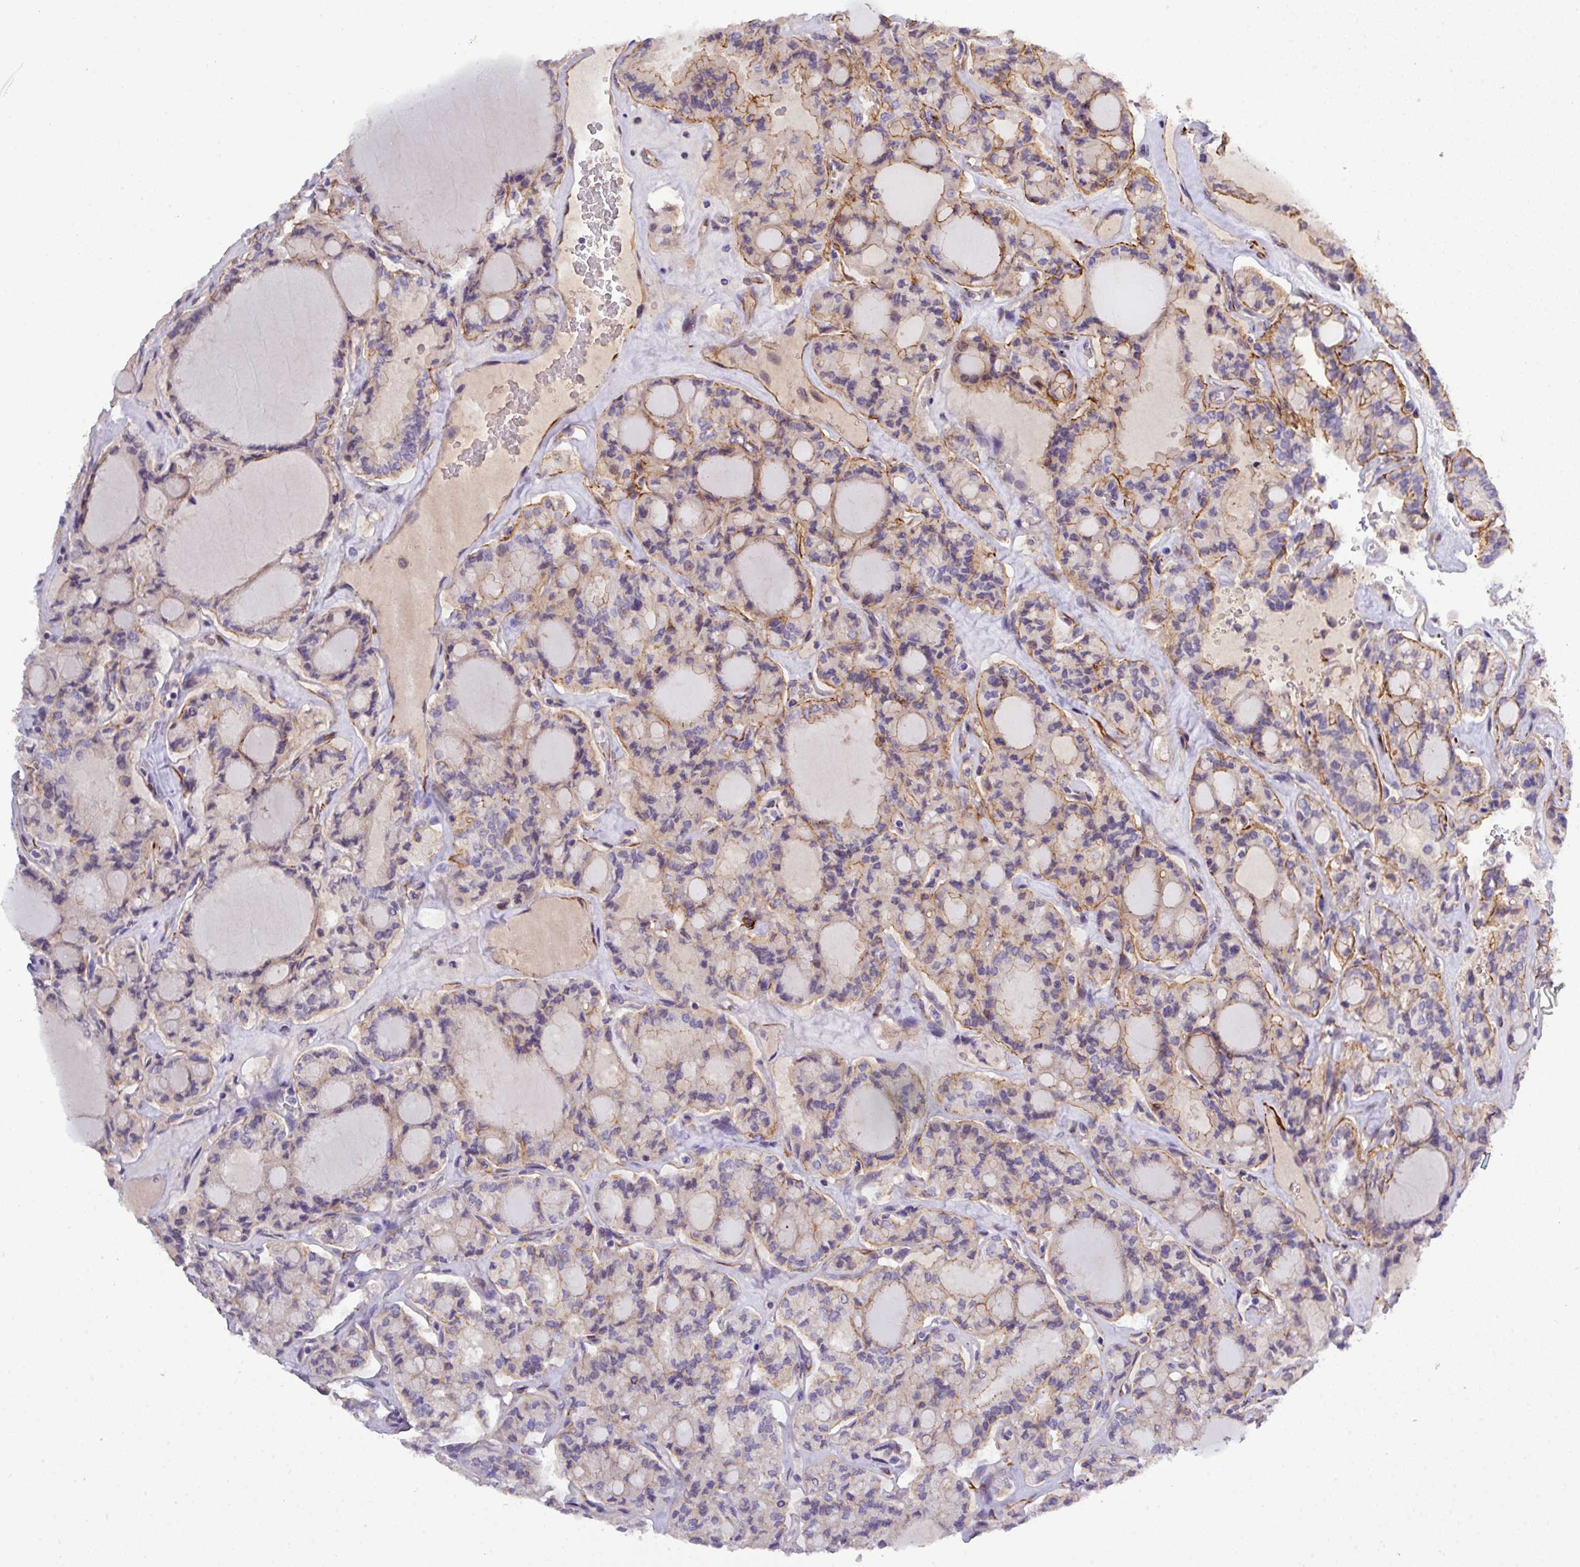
{"staining": {"intensity": "moderate", "quantity": "<25%", "location": "cytoplasmic/membranous"}, "tissue": "thyroid cancer", "cell_type": "Tumor cells", "image_type": "cancer", "snomed": [{"axis": "morphology", "description": "Papillary adenocarcinoma, NOS"}, {"axis": "topography", "description": "Thyroid gland"}], "caption": "A high-resolution image shows immunohistochemistry (IHC) staining of thyroid cancer, which exhibits moderate cytoplasmic/membranous positivity in approximately <25% of tumor cells.", "gene": "PARD6A", "patient": {"sex": "male", "age": 87}}